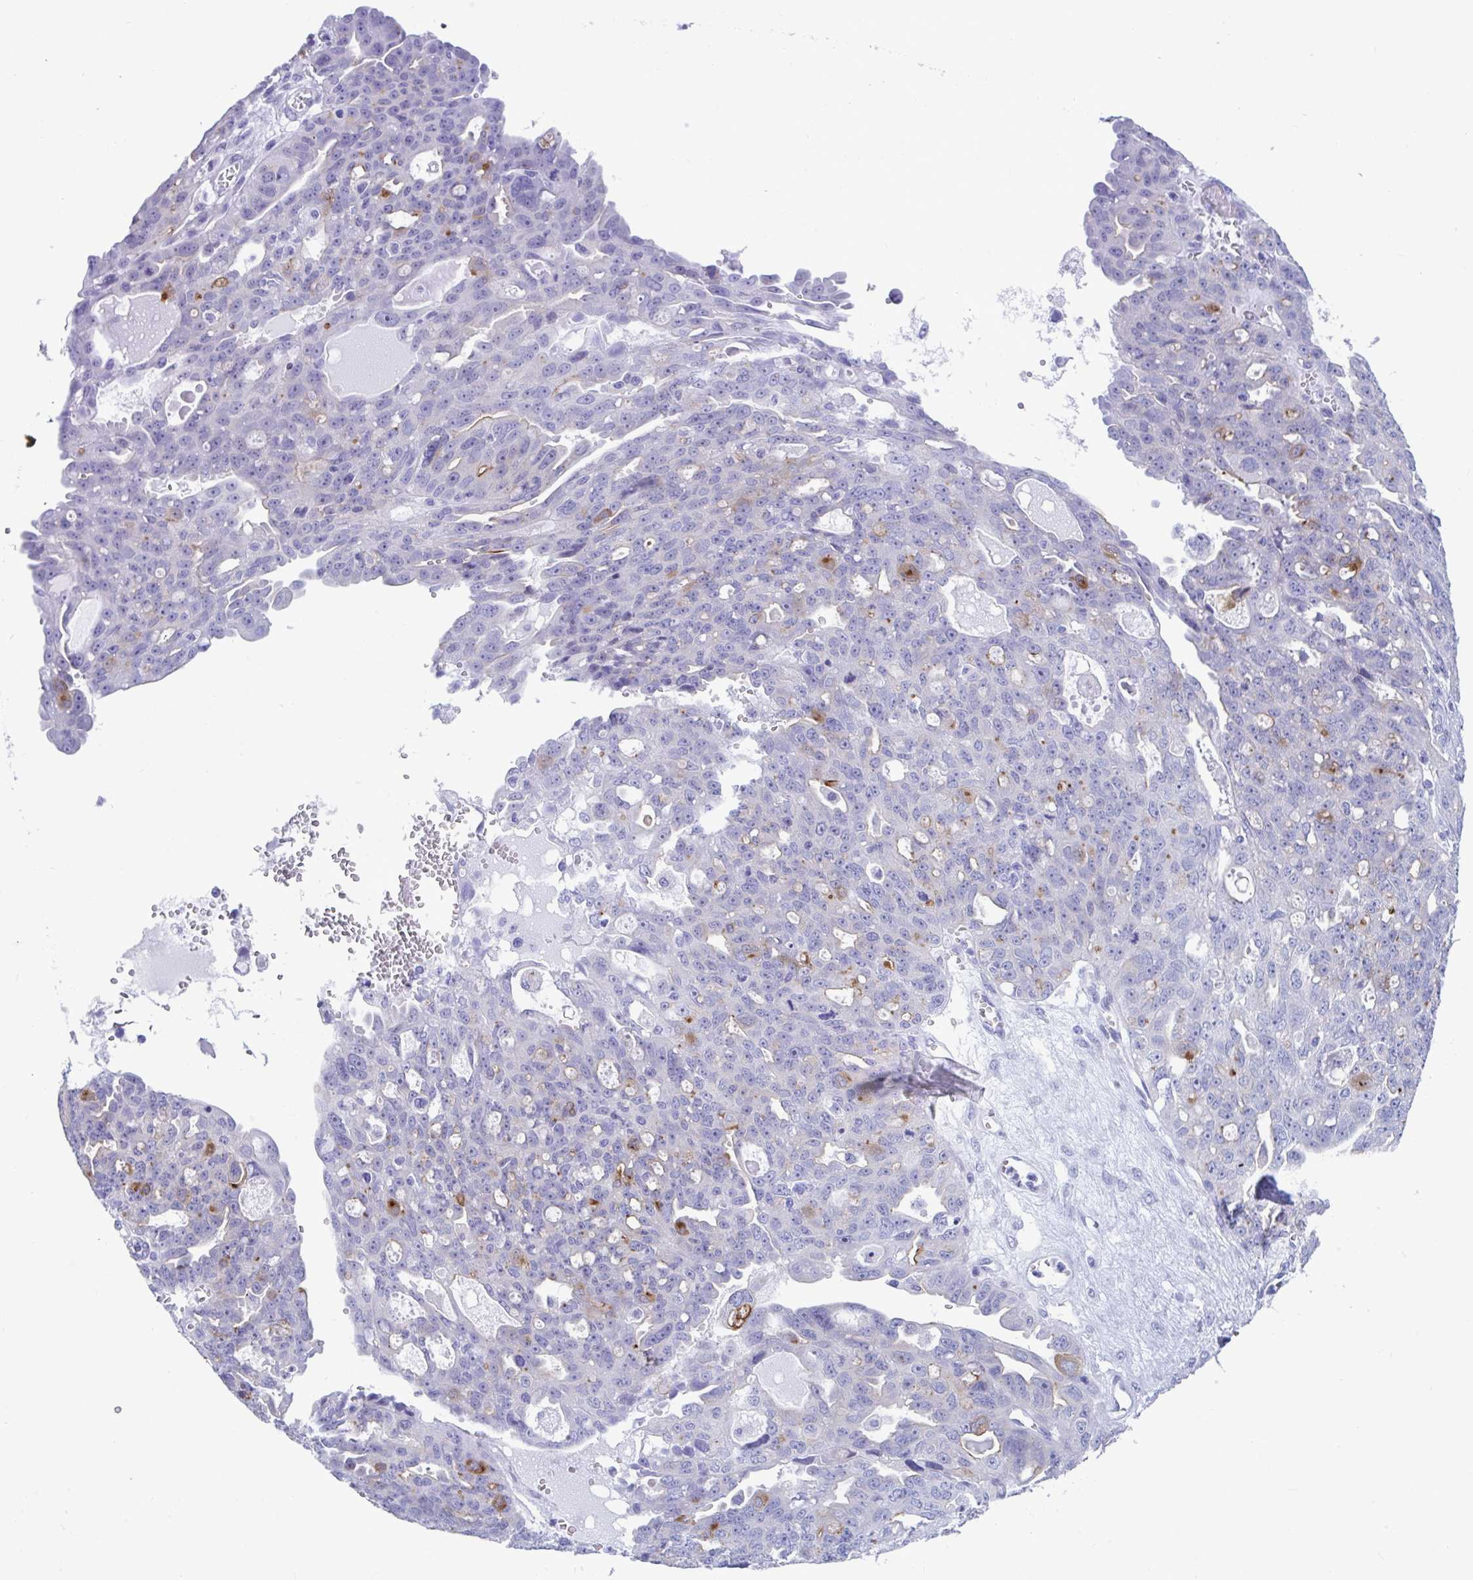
{"staining": {"intensity": "moderate", "quantity": "<25%", "location": "cytoplasmic/membranous,nuclear"}, "tissue": "ovarian cancer", "cell_type": "Tumor cells", "image_type": "cancer", "snomed": [{"axis": "morphology", "description": "Carcinoma, endometroid"}, {"axis": "topography", "description": "Ovary"}], "caption": "Immunohistochemistry histopathology image of human ovarian cancer (endometroid carcinoma) stained for a protein (brown), which reveals low levels of moderate cytoplasmic/membranous and nuclear positivity in approximately <25% of tumor cells.", "gene": "TTC30B", "patient": {"sex": "female", "age": 70}}